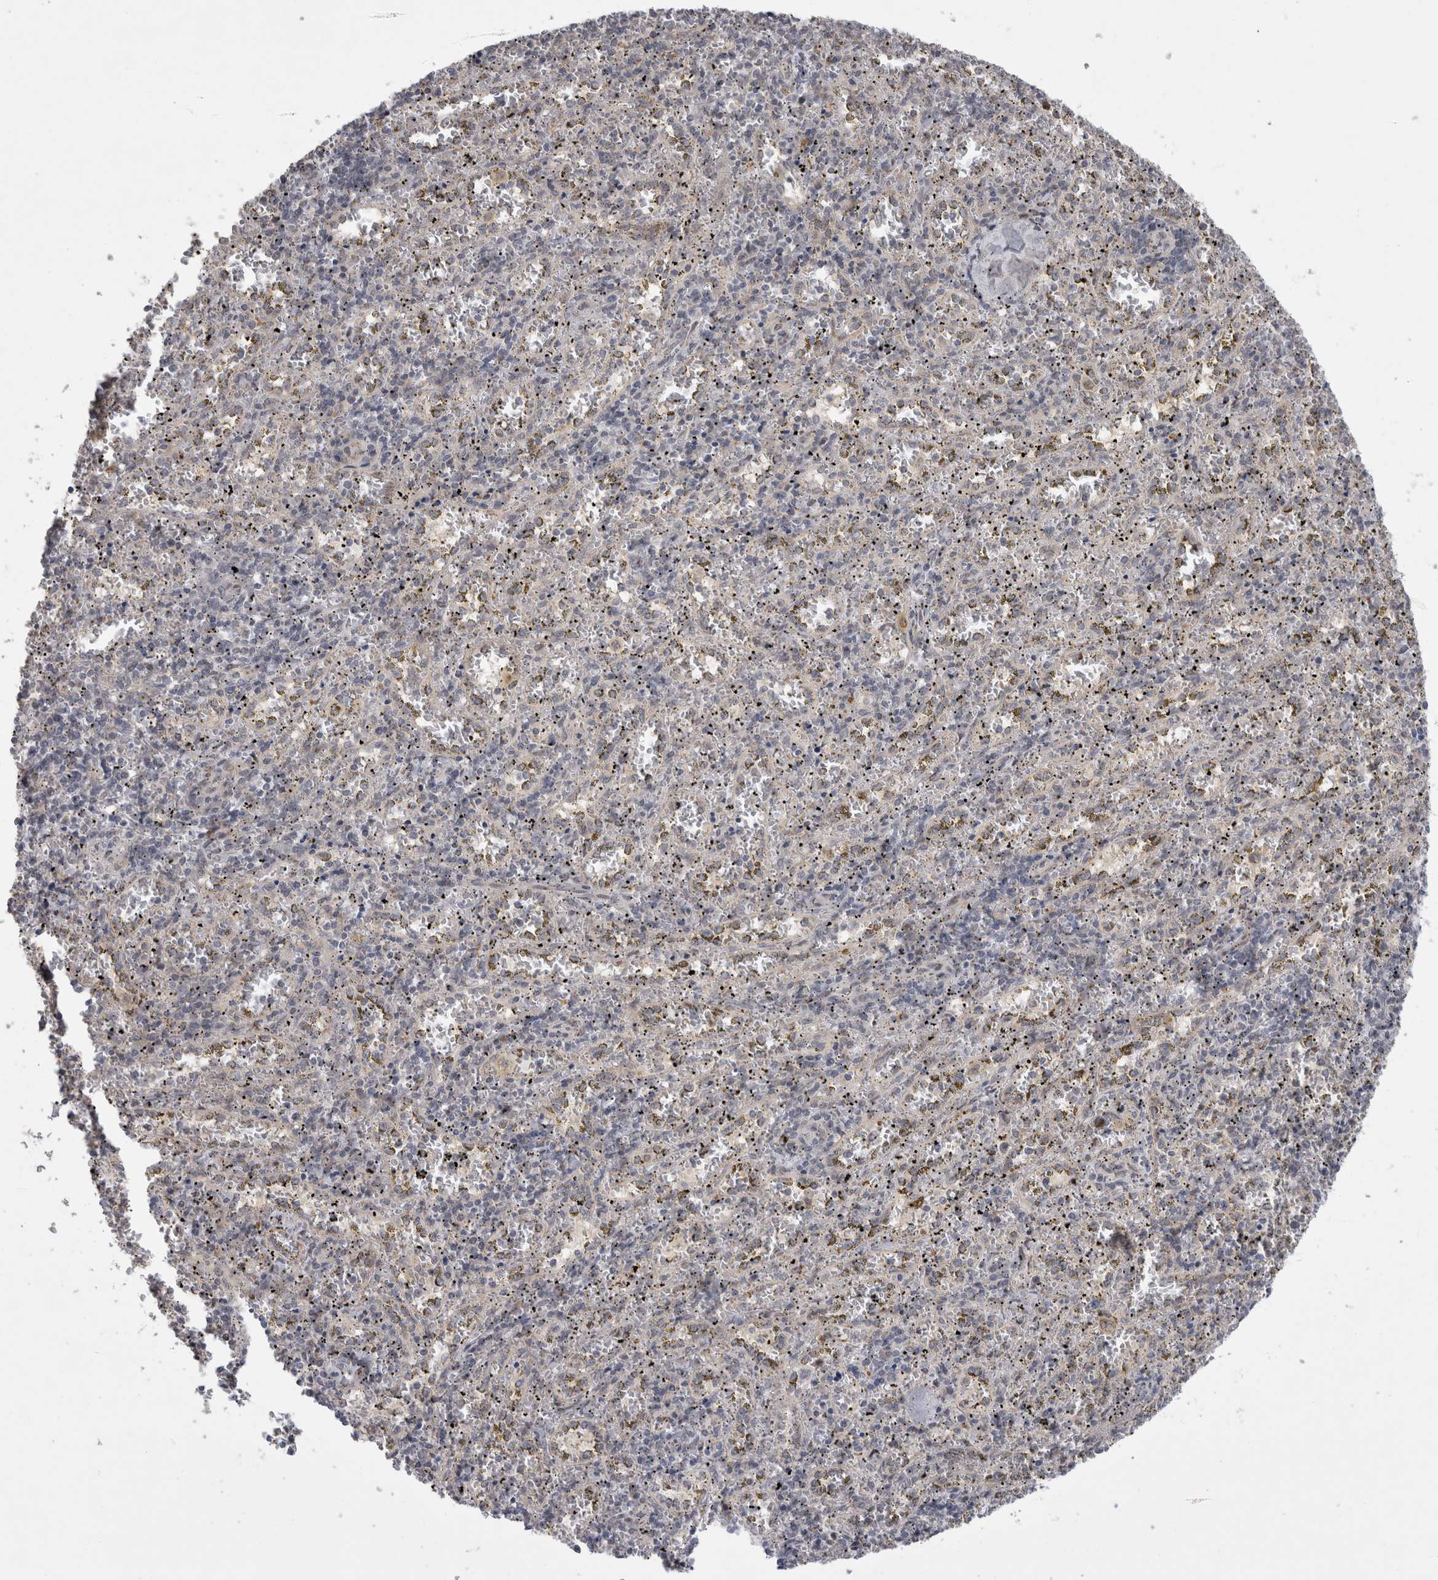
{"staining": {"intensity": "negative", "quantity": "none", "location": "none"}, "tissue": "spleen", "cell_type": "Cells in red pulp", "image_type": "normal", "snomed": [{"axis": "morphology", "description": "Normal tissue, NOS"}, {"axis": "topography", "description": "Spleen"}], "caption": "The histopathology image displays no staining of cells in red pulp in unremarkable spleen. The staining is performed using DAB brown chromogen with nuclei counter-stained in using hematoxylin.", "gene": "MTBP", "patient": {"sex": "male", "age": 11}}